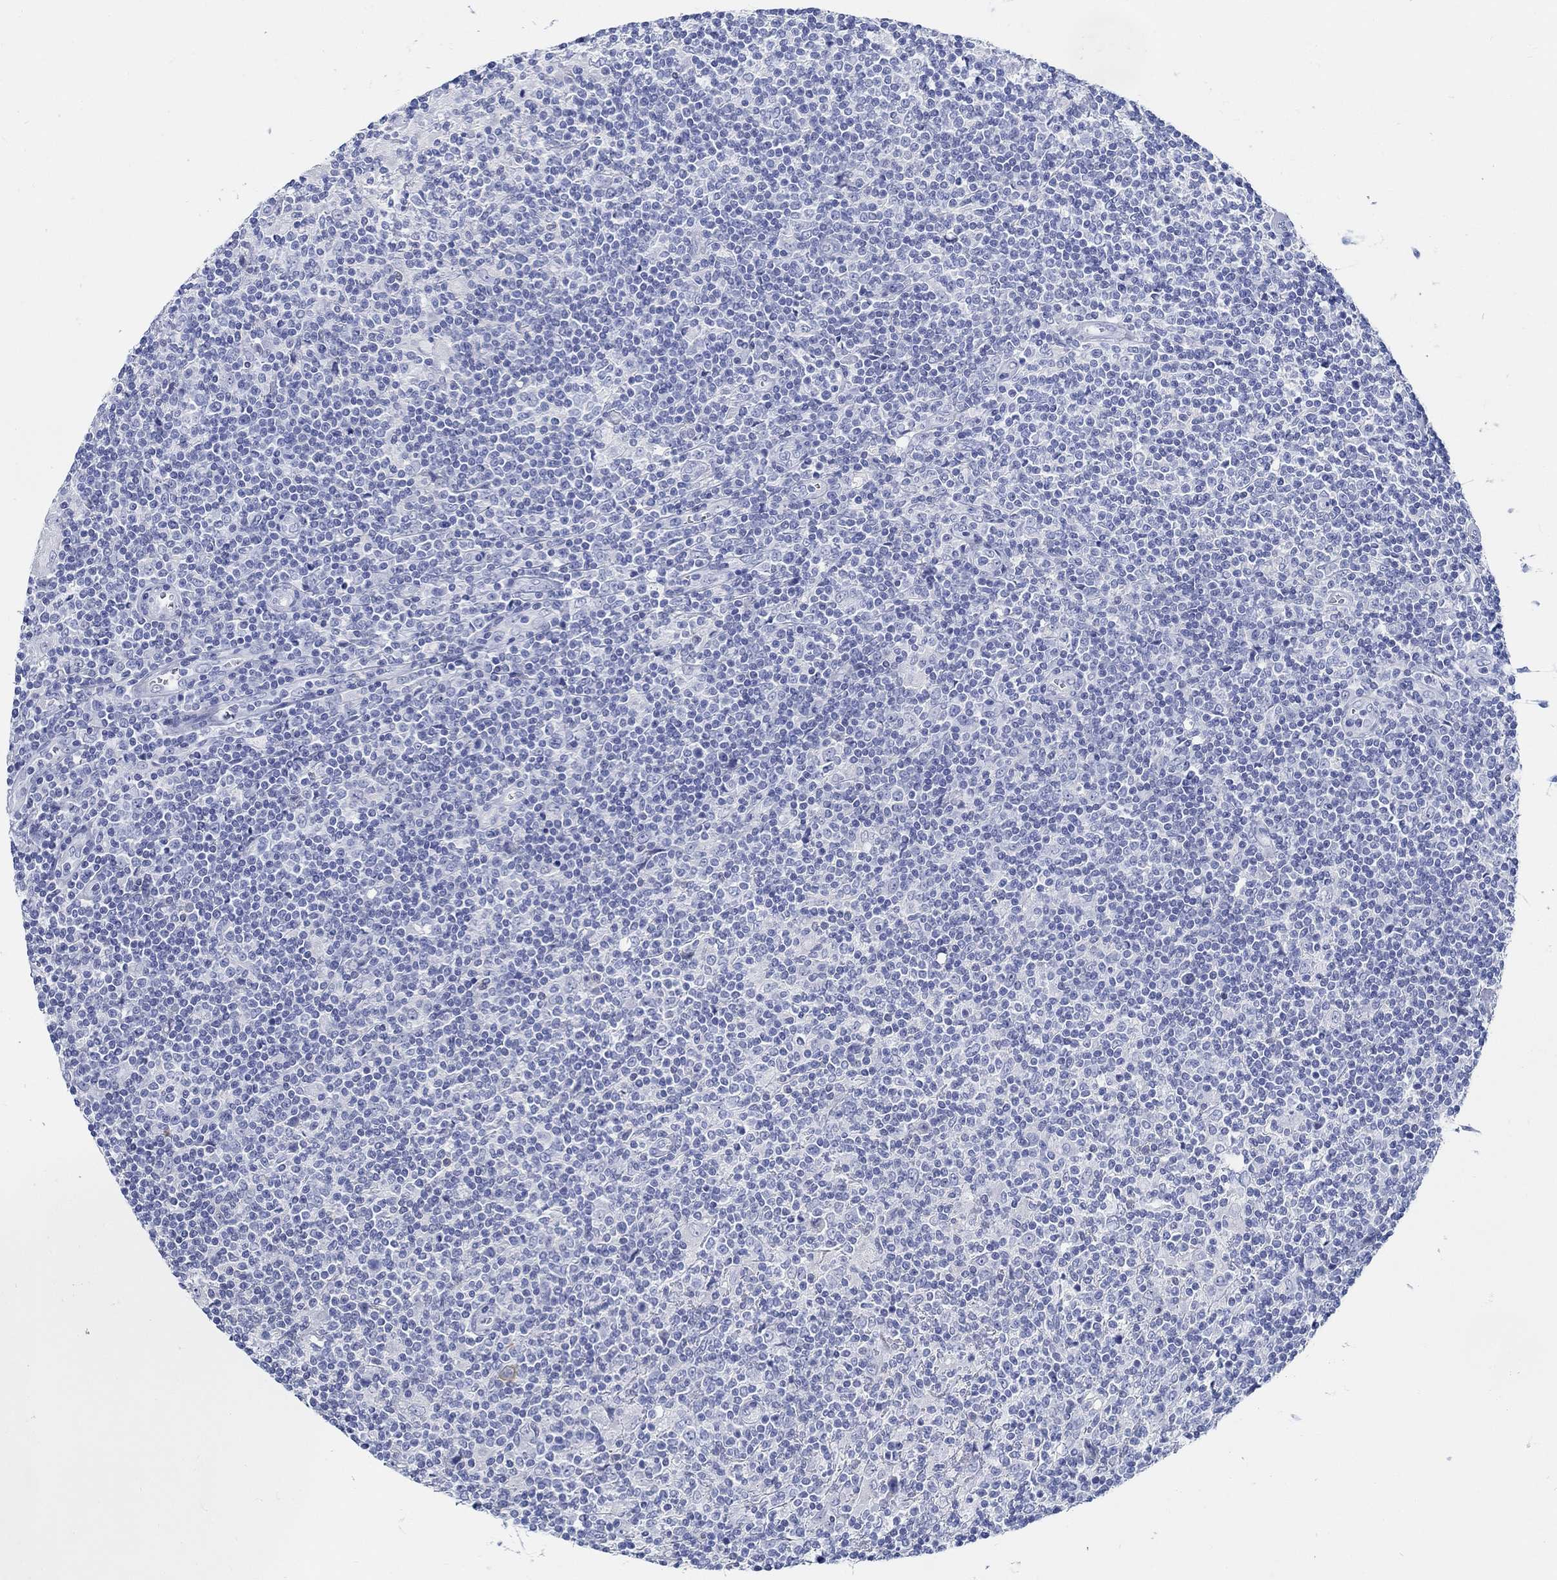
{"staining": {"intensity": "negative", "quantity": "none", "location": "none"}, "tissue": "lymphoma", "cell_type": "Tumor cells", "image_type": "cancer", "snomed": [{"axis": "morphology", "description": "Hodgkin's disease, NOS"}, {"axis": "topography", "description": "Lymph node"}], "caption": "DAB immunohistochemical staining of human Hodgkin's disease exhibits no significant expression in tumor cells.", "gene": "FBXO2", "patient": {"sex": "male", "age": 40}}